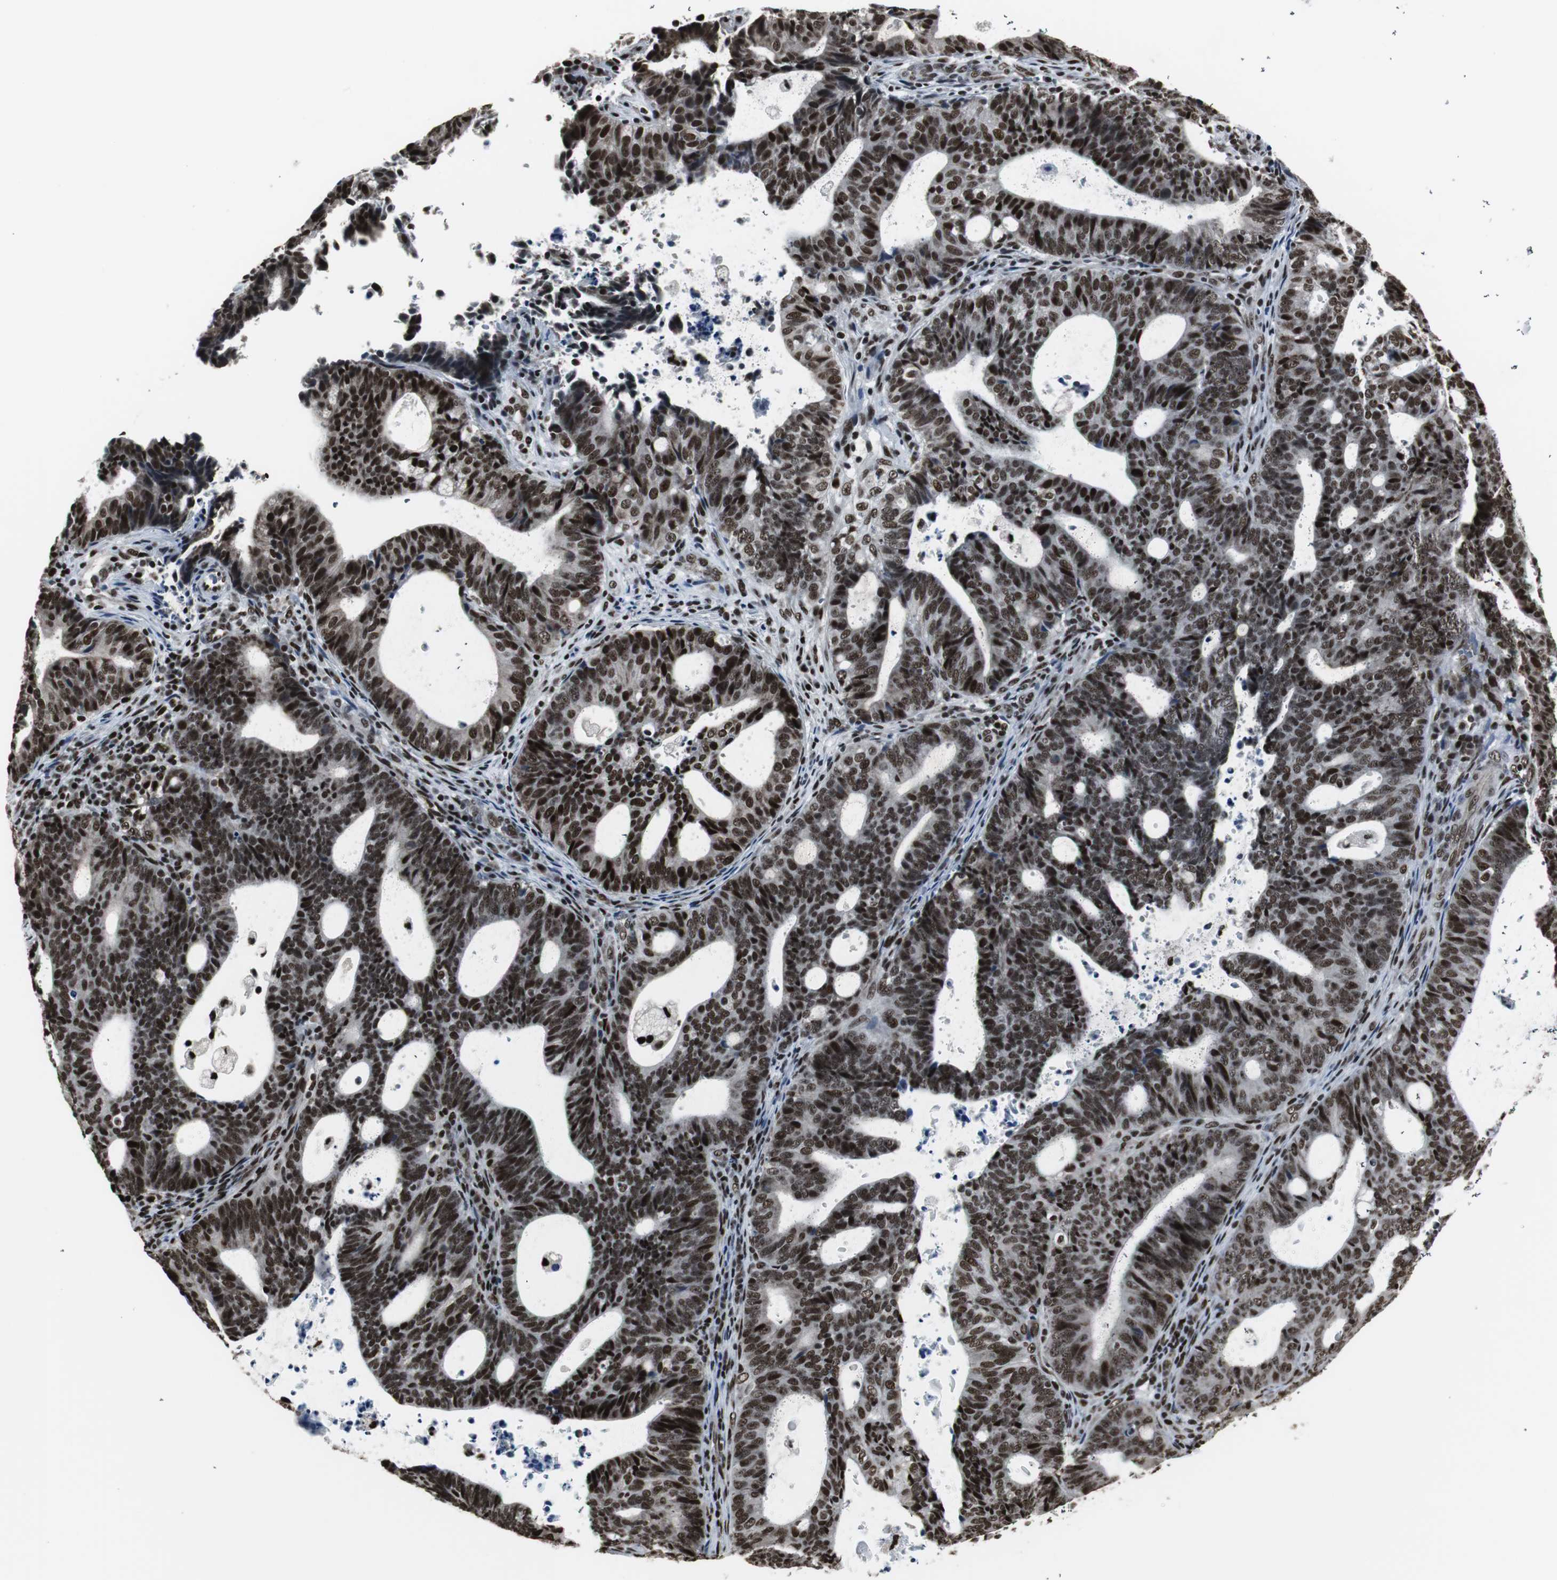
{"staining": {"intensity": "strong", "quantity": ">75%", "location": "nuclear"}, "tissue": "endometrial cancer", "cell_type": "Tumor cells", "image_type": "cancer", "snomed": [{"axis": "morphology", "description": "Adenocarcinoma, NOS"}, {"axis": "topography", "description": "Uterus"}], "caption": "Endometrial cancer tissue exhibits strong nuclear positivity in approximately >75% of tumor cells", "gene": "PARN", "patient": {"sex": "female", "age": 83}}